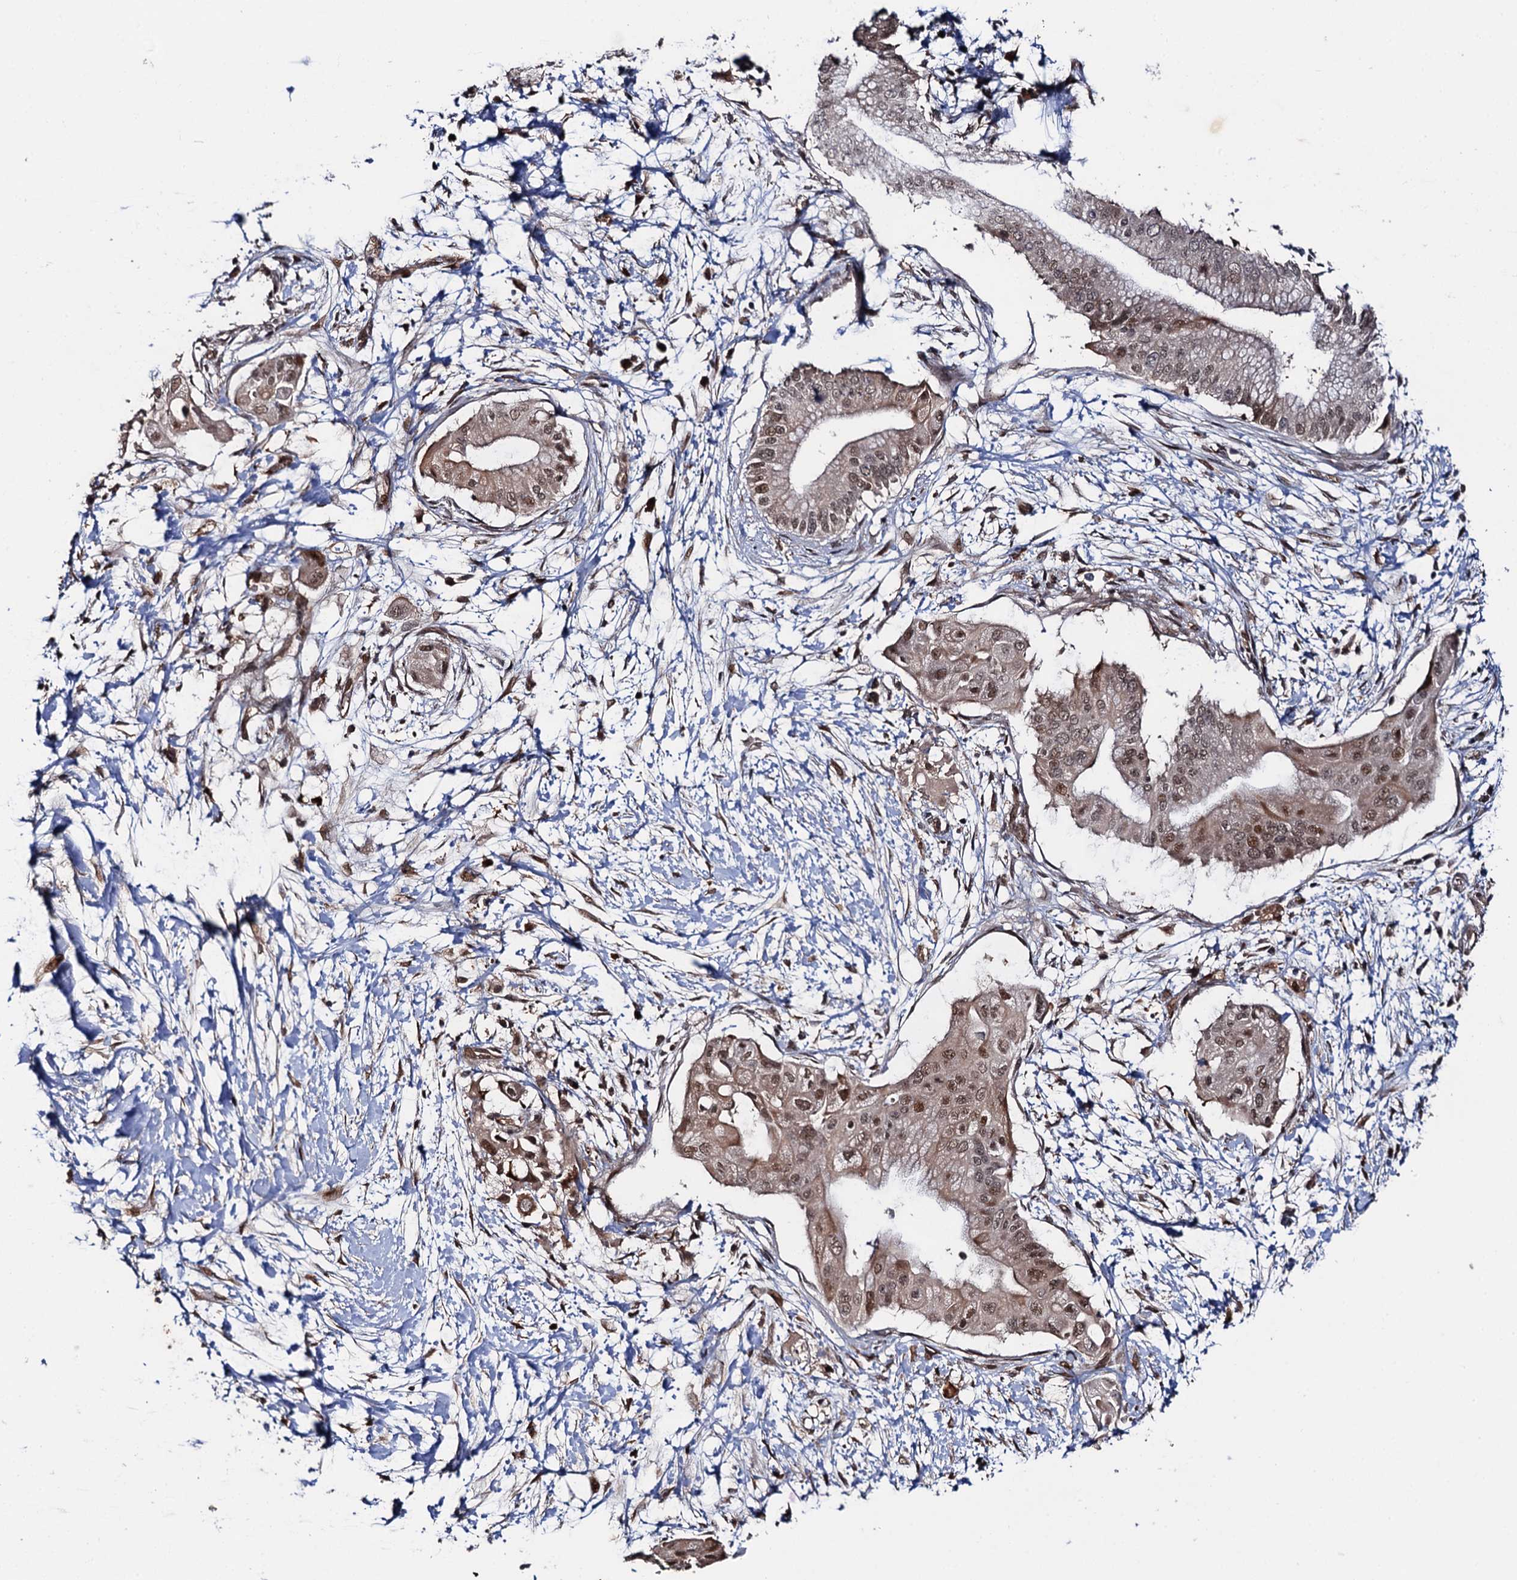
{"staining": {"intensity": "moderate", "quantity": ">75%", "location": "nuclear"}, "tissue": "pancreatic cancer", "cell_type": "Tumor cells", "image_type": "cancer", "snomed": [{"axis": "morphology", "description": "Adenocarcinoma, NOS"}, {"axis": "topography", "description": "Pancreas"}], "caption": "The immunohistochemical stain shows moderate nuclear expression in tumor cells of pancreatic cancer tissue.", "gene": "CDC23", "patient": {"sex": "male", "age": 68}}